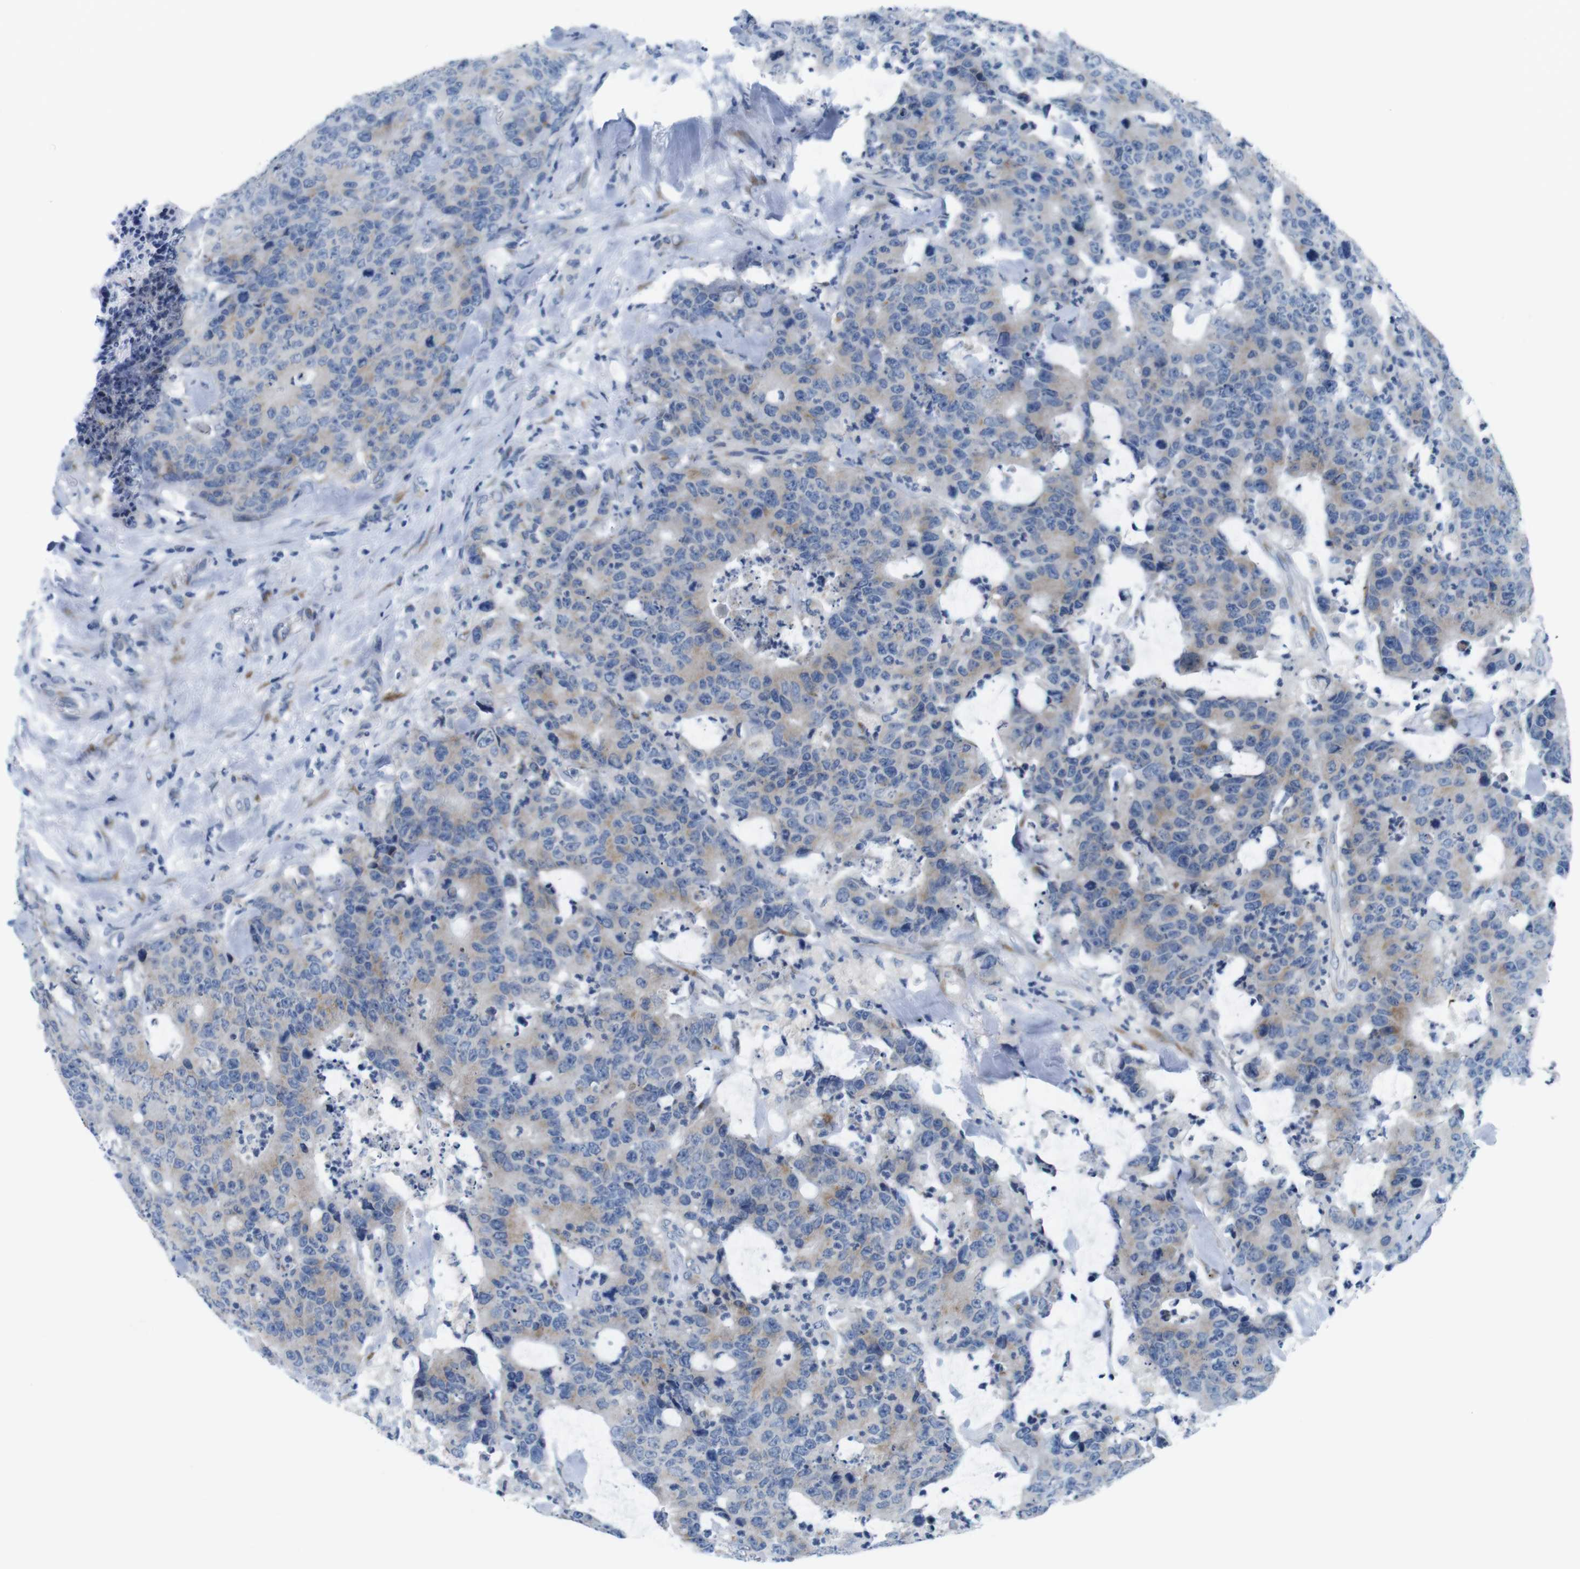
{"staining": {"intensity": "moderate", "quantity": "<25%", "location": "cytoplasmic/membranous"}, "tissue": "colorectal cancer", "cell_type": "Tumor cells", "image_type": "cancer", "snomed": [{"axis": "morphology", "description": "Adenocarcinoma, NOS"}, {"axis": "topography", "description": "Colon"}], "caption": "Immunohistochemistry of human colorectal cancer (adenocarcinoma) displays low levels of moderate cytoplasmic/membranous expression in about <25% of tumor cells. The staining was performed using DAB to visualize the protein expression in brown, while the nuclei were stained in blue with hematoxylin (Magnification: 20x).", "gene": "GOLGA2", "patient": {"sex": "female", "age": 86}}